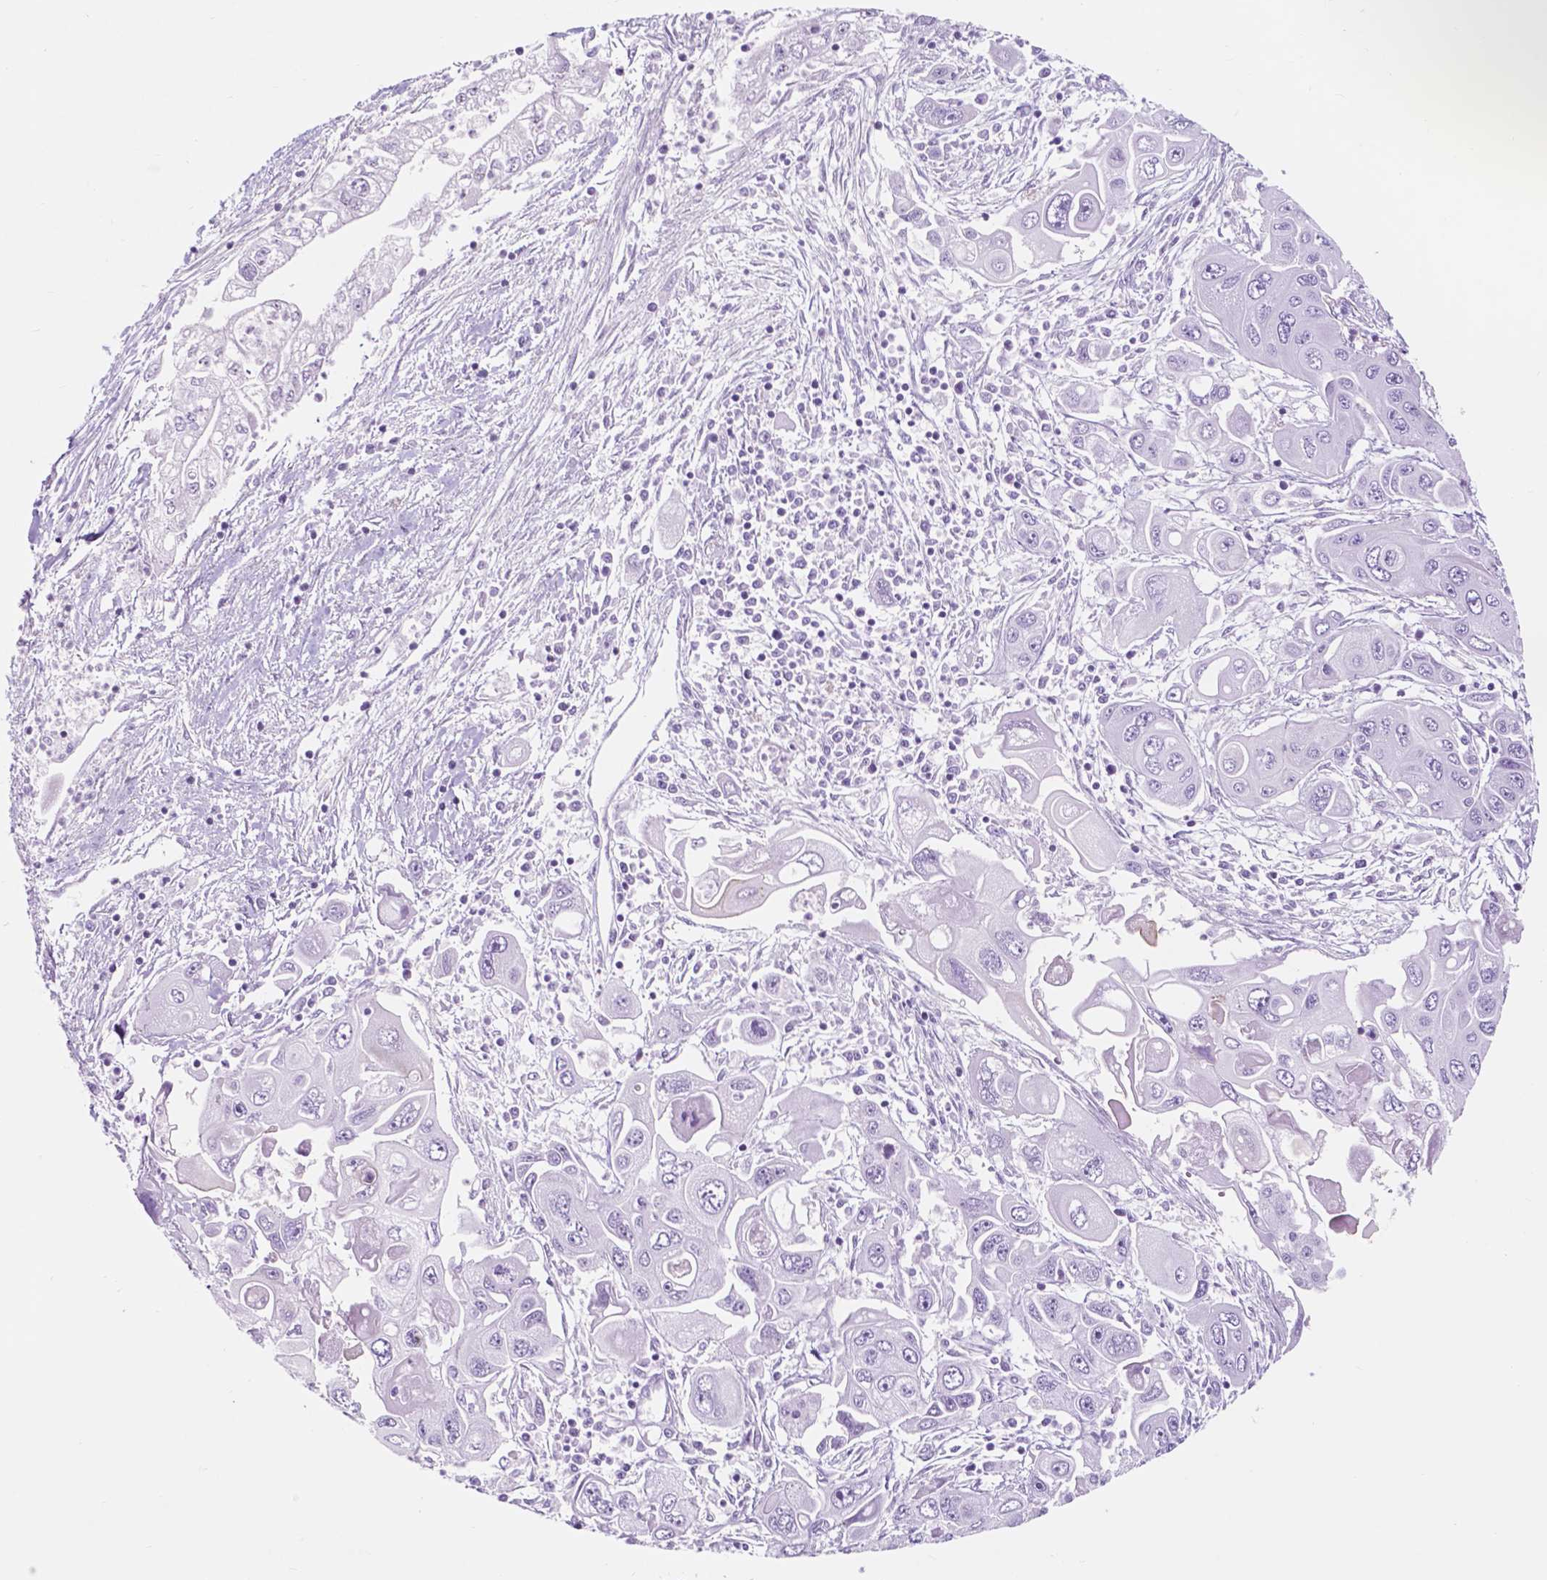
{"staining": {"intensity": "negative", "quantity": "none", "location": "none"}, "tissue": "pancreatic cancer", "cell_type": "Tumor cells", "image_type": "cancer", "snomed": [{"axis": "morphology", "description": "Adenocarcinoma, NOS"}, {"axis": "topography", "description": "Pancreas"}], "caption": "An image of human pancreatic adenocarcinoma is negative for staining in tumor cells.", "gene": "CUZD1", "patient": {"sex": "male", "age": 70}}